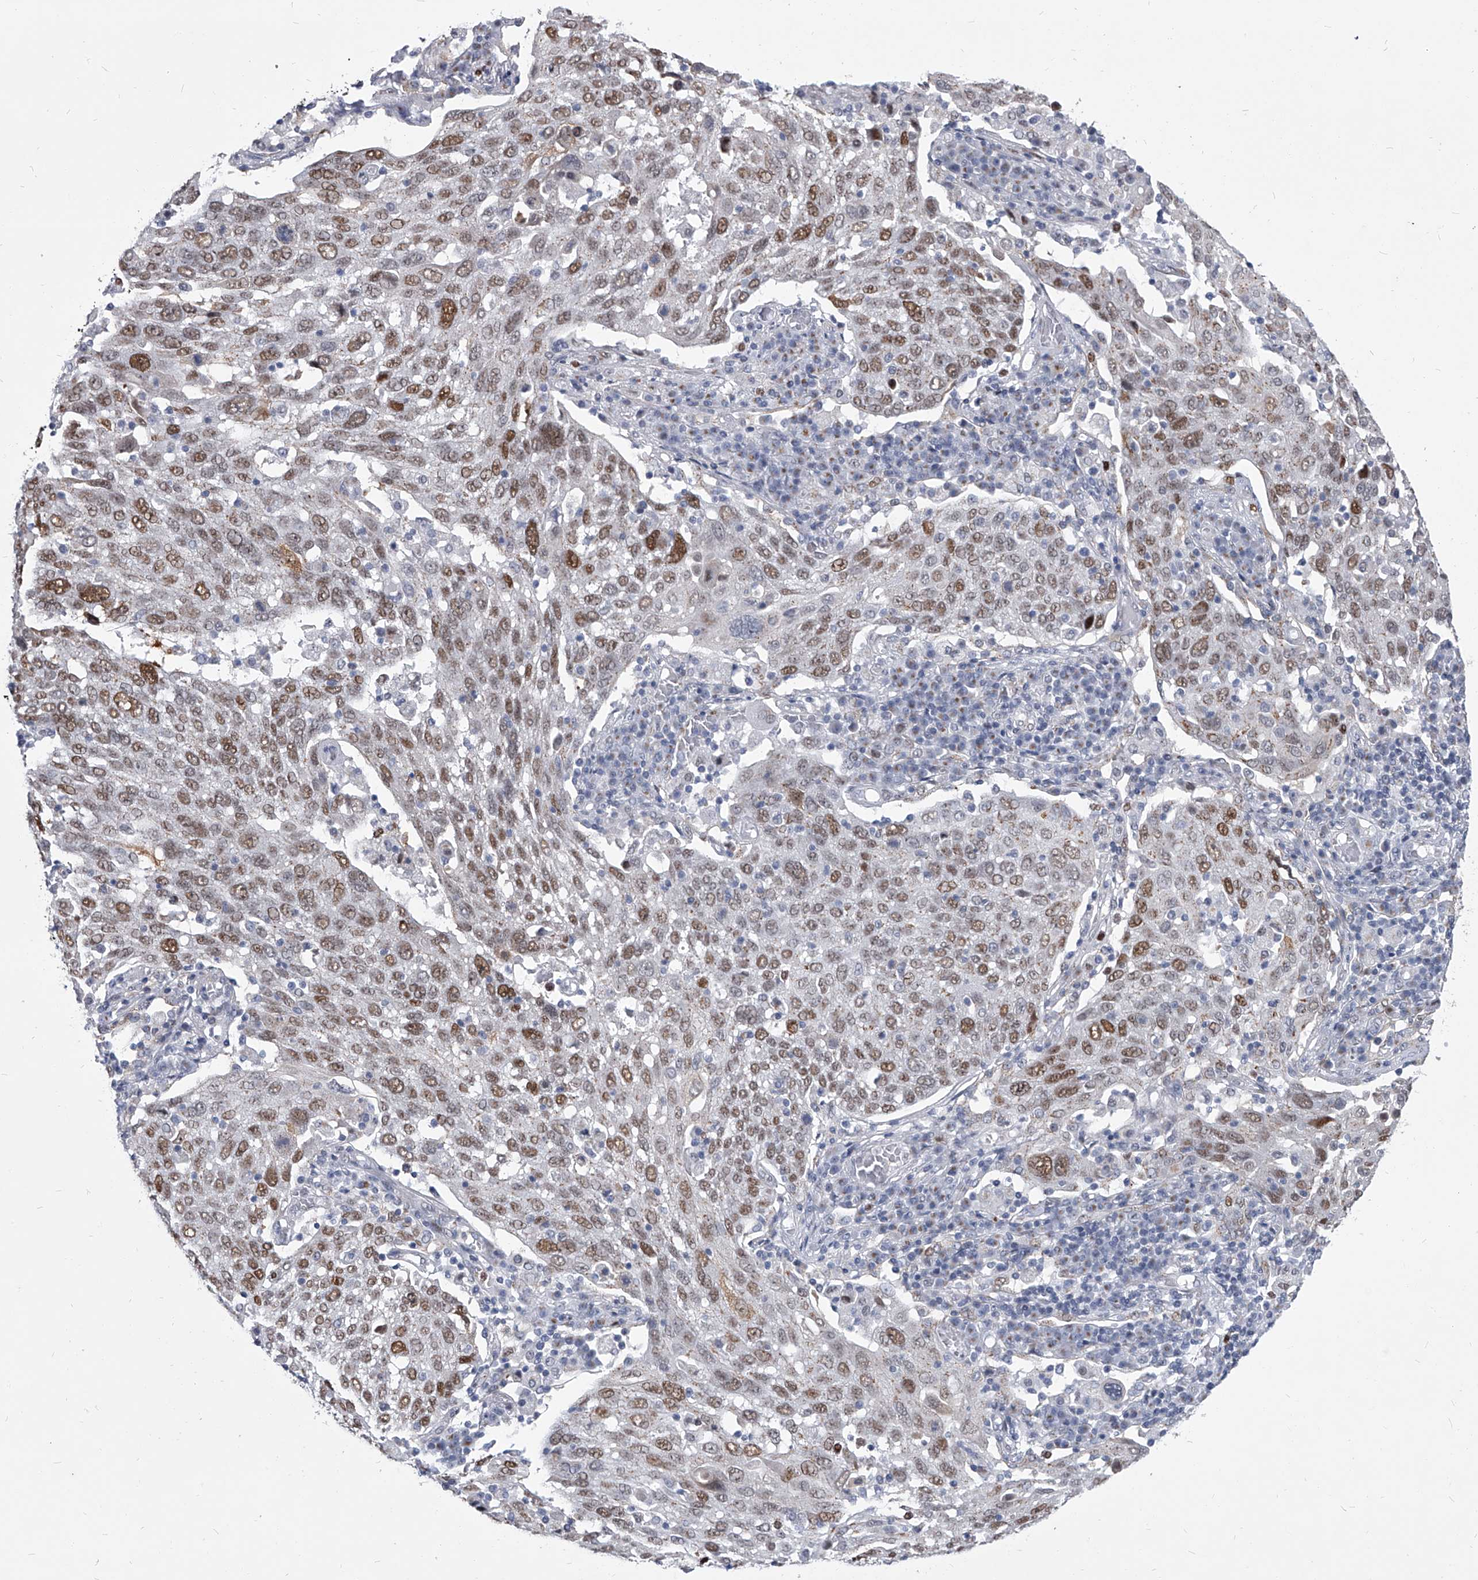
{"staining": {"intensity": "moderate", "quantity": ">75%", "location": "nuclear"}, "tissue": "lung cancer", "cell_type": "Tumor cells", "image_type": "cancer", "snomed": [{"axis": "morphology", "description": "Squamous cell carcinoma, NOS"}, {"axis": "topography", "description": "Lung"}], "caption": "IHC image of human lung squamous cell carcinoma stained for a protein (brown), which reveals medium levels of moderate nuclear positivity in approximately >75% of tumor cells.", "gene": "EVA1C", "patient": {"sex": "male", "age": 65}}